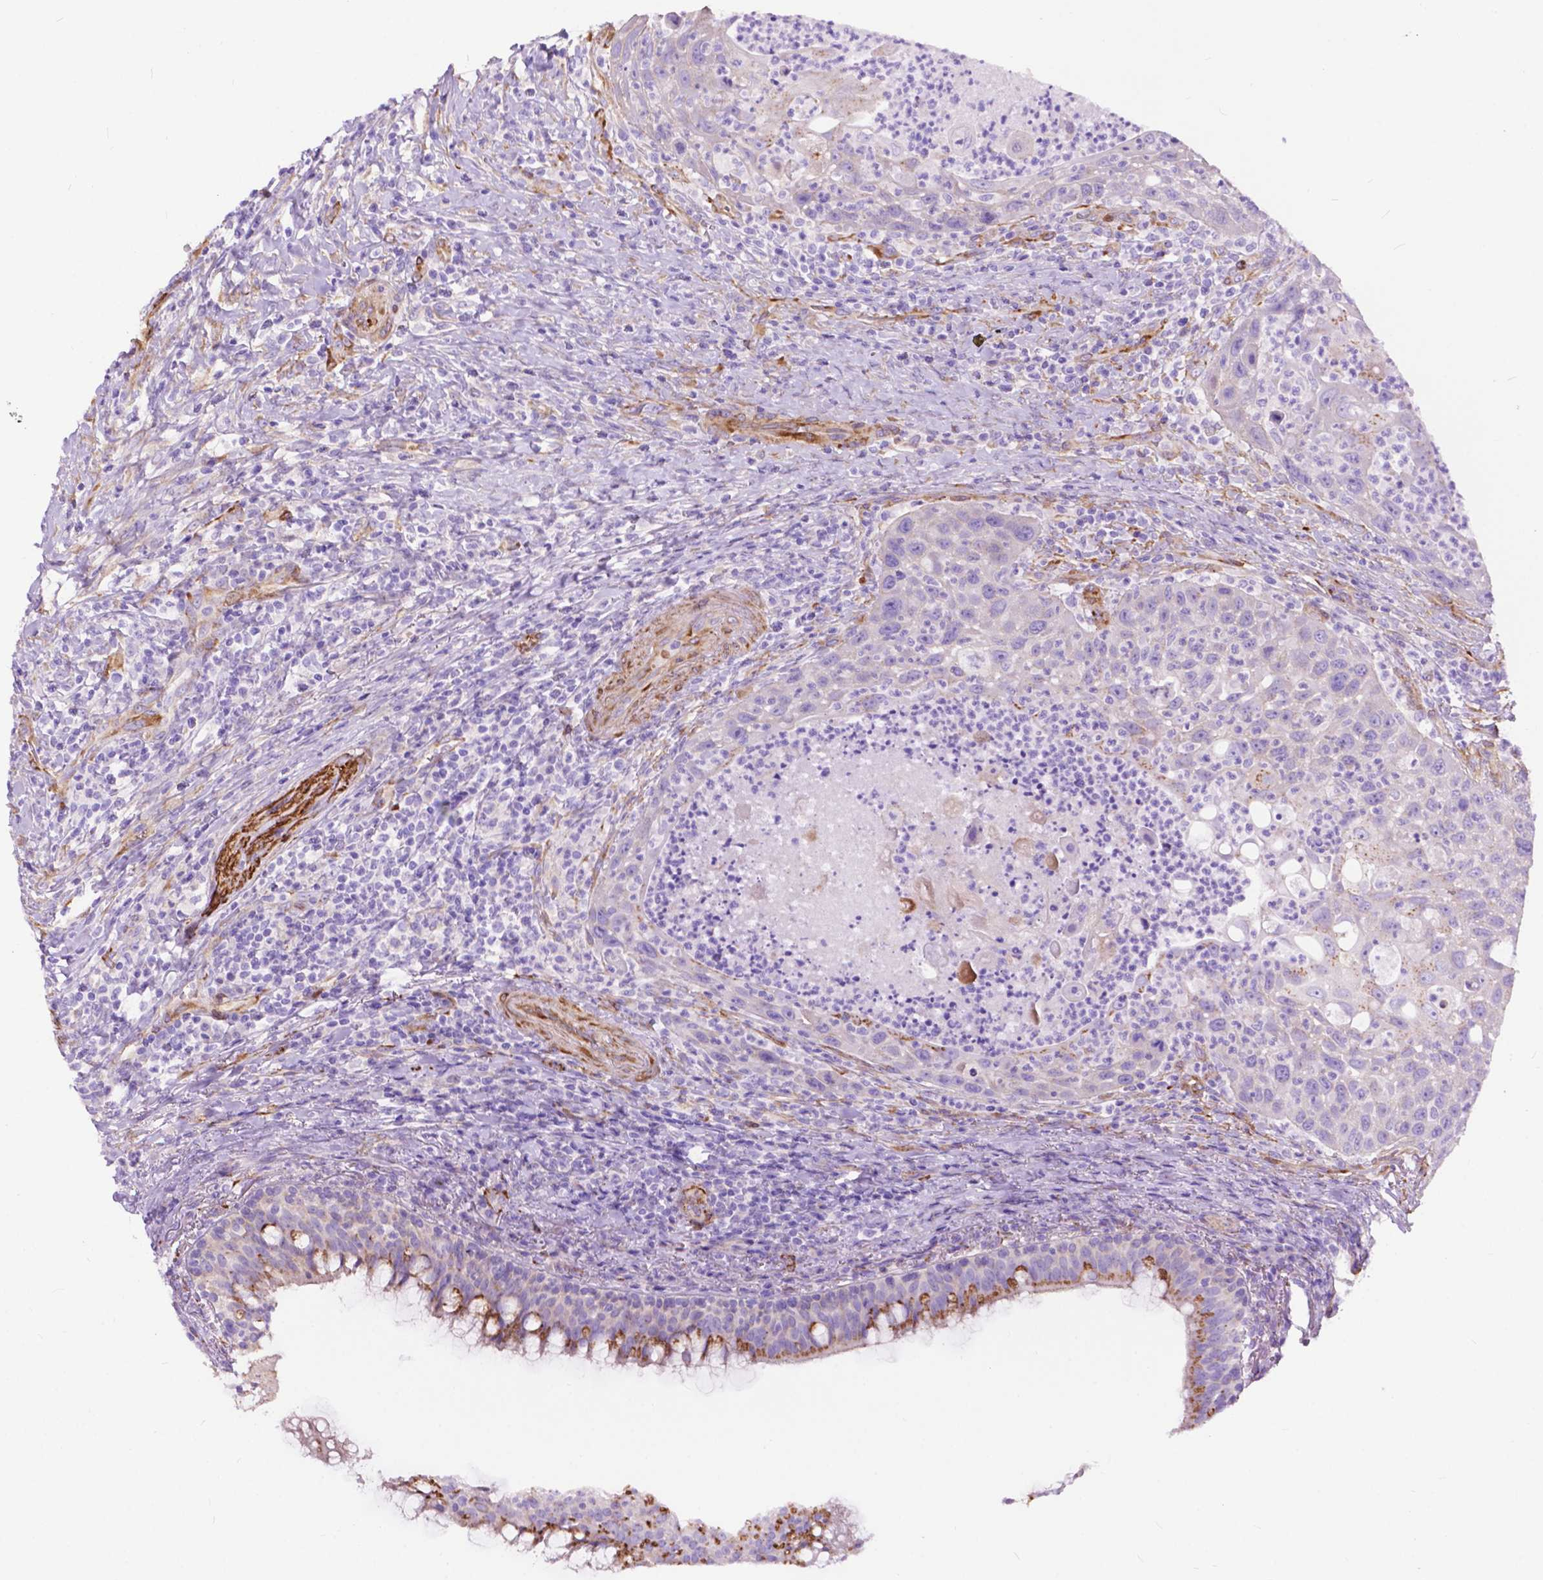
{"staining": {"intensity": "negative", "quantity": "none", "location": "none"}, "tissue": "head and neck cancer", "cell_type": "Tumor cells", "image_type": "cancer", "snomed": [{"axis": "morphology", "description": "Squamous cell carcinoma, NOS"}, {"axis": "topography", "description": "Head-Neck"}], "caption": "Head and neck squamous cell carcinoma stained for a protein using IHC reveals no expression tumor cells.", "gene": "PCDHA12", "patient": {"sex": "male", "age": 69}}